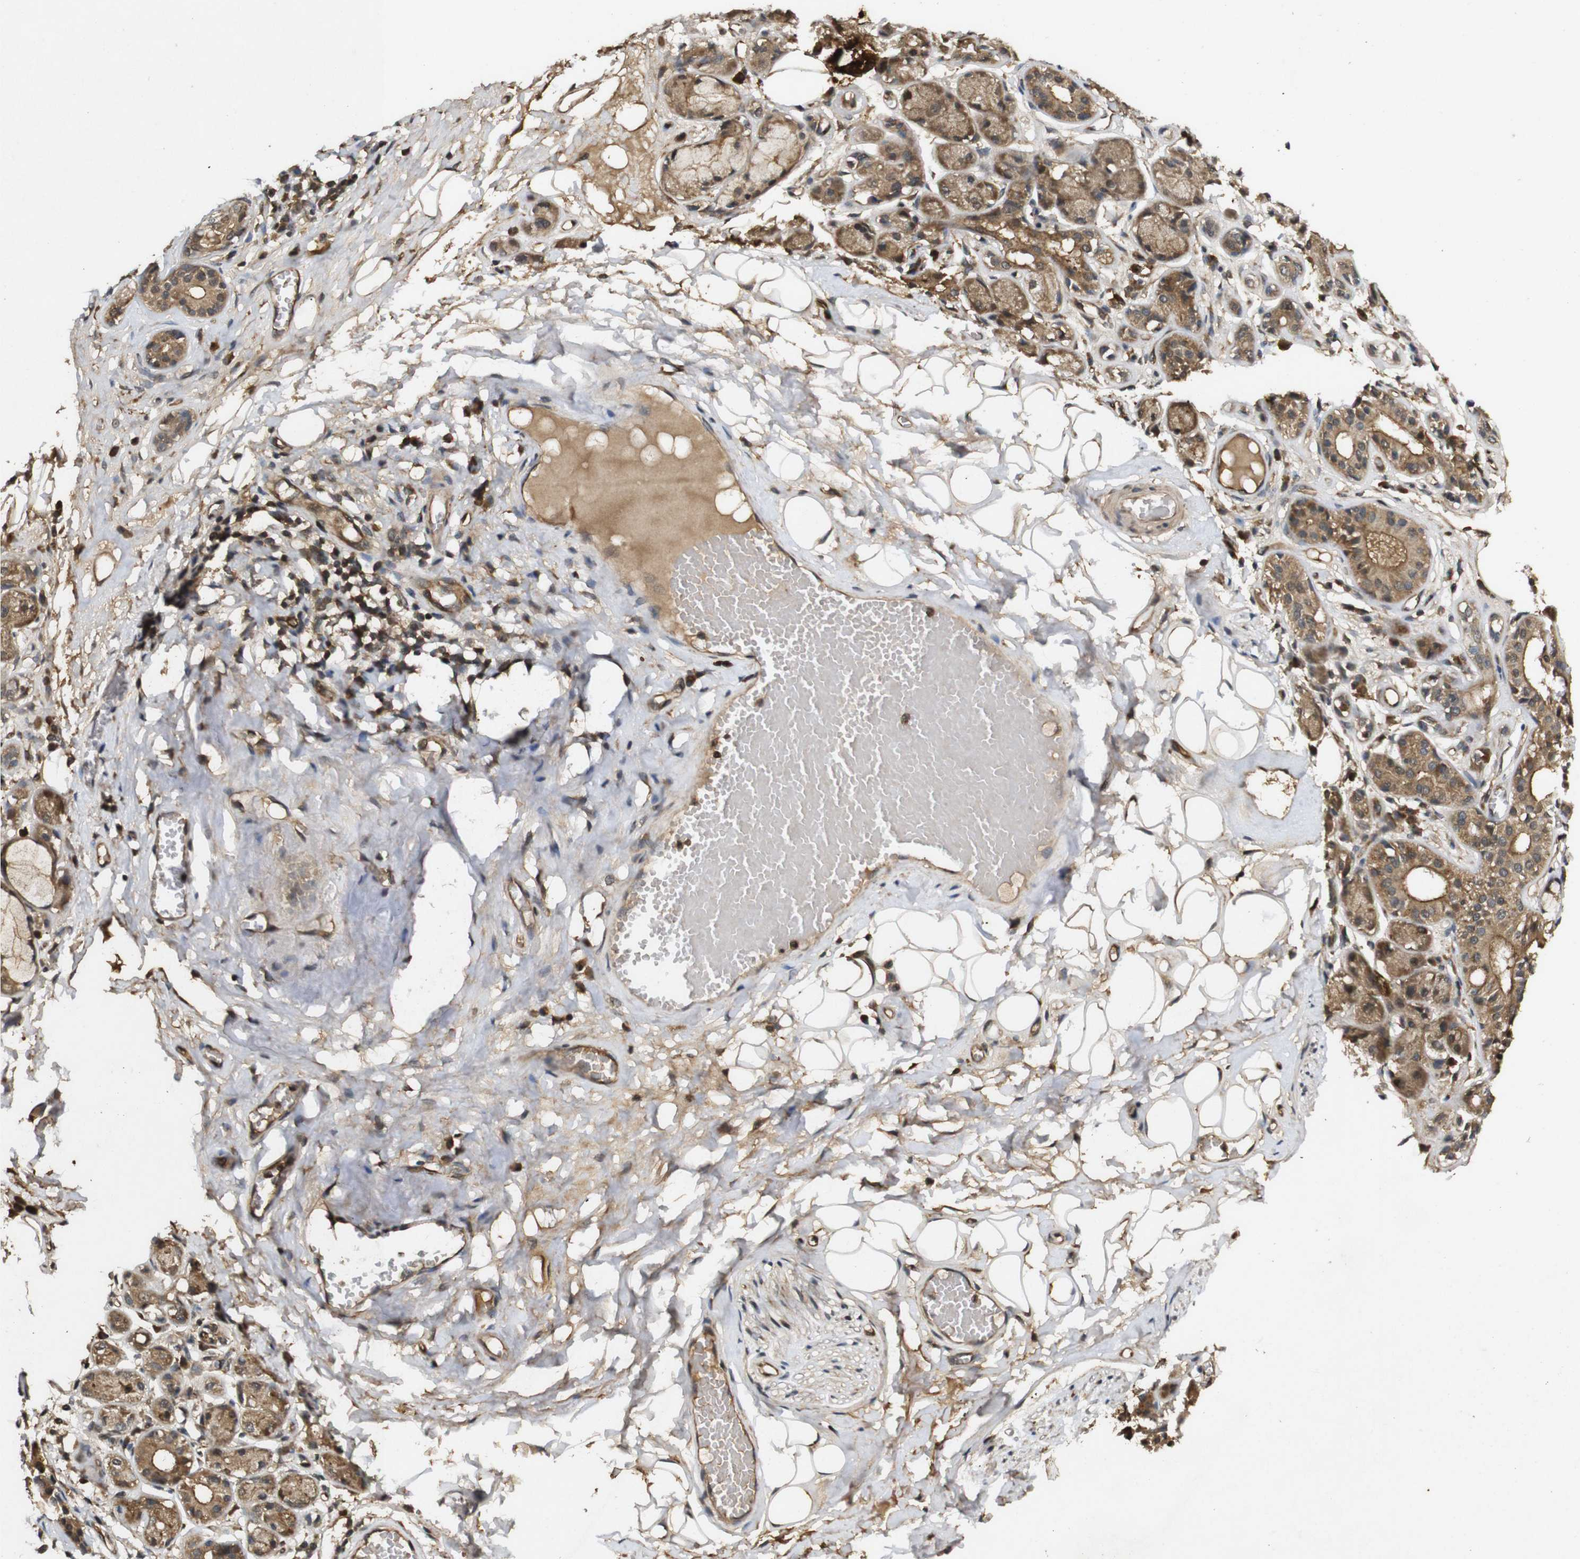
{"staining": {"intensity": "strong", "quantity": ">75%", "location": "cytoplasmic/membranous"}, "tissue": "adipose tissue", "cell_type": "Adipocytes", "image_type": "normal", "snomed": [{"axis": "morphology", "description": "Normal tissue, NOS"}, {"axis": "morphology", "description": "Inflammation, NOS"}, {"axis": "topography", "description": "Salivary gland"}, {"axis": "topography", "description": "Peripheral nerve tissue"}], "caption": "This histopathology image shows immunohistochemistry (IHC) staining of unremarkable human adipose tissue, with high strong cytoplasmic/membranous positivity in approximately >75% of adipocytes.", "gene": "RIPK1", "patient": {"sex": "female", "age": 75}}